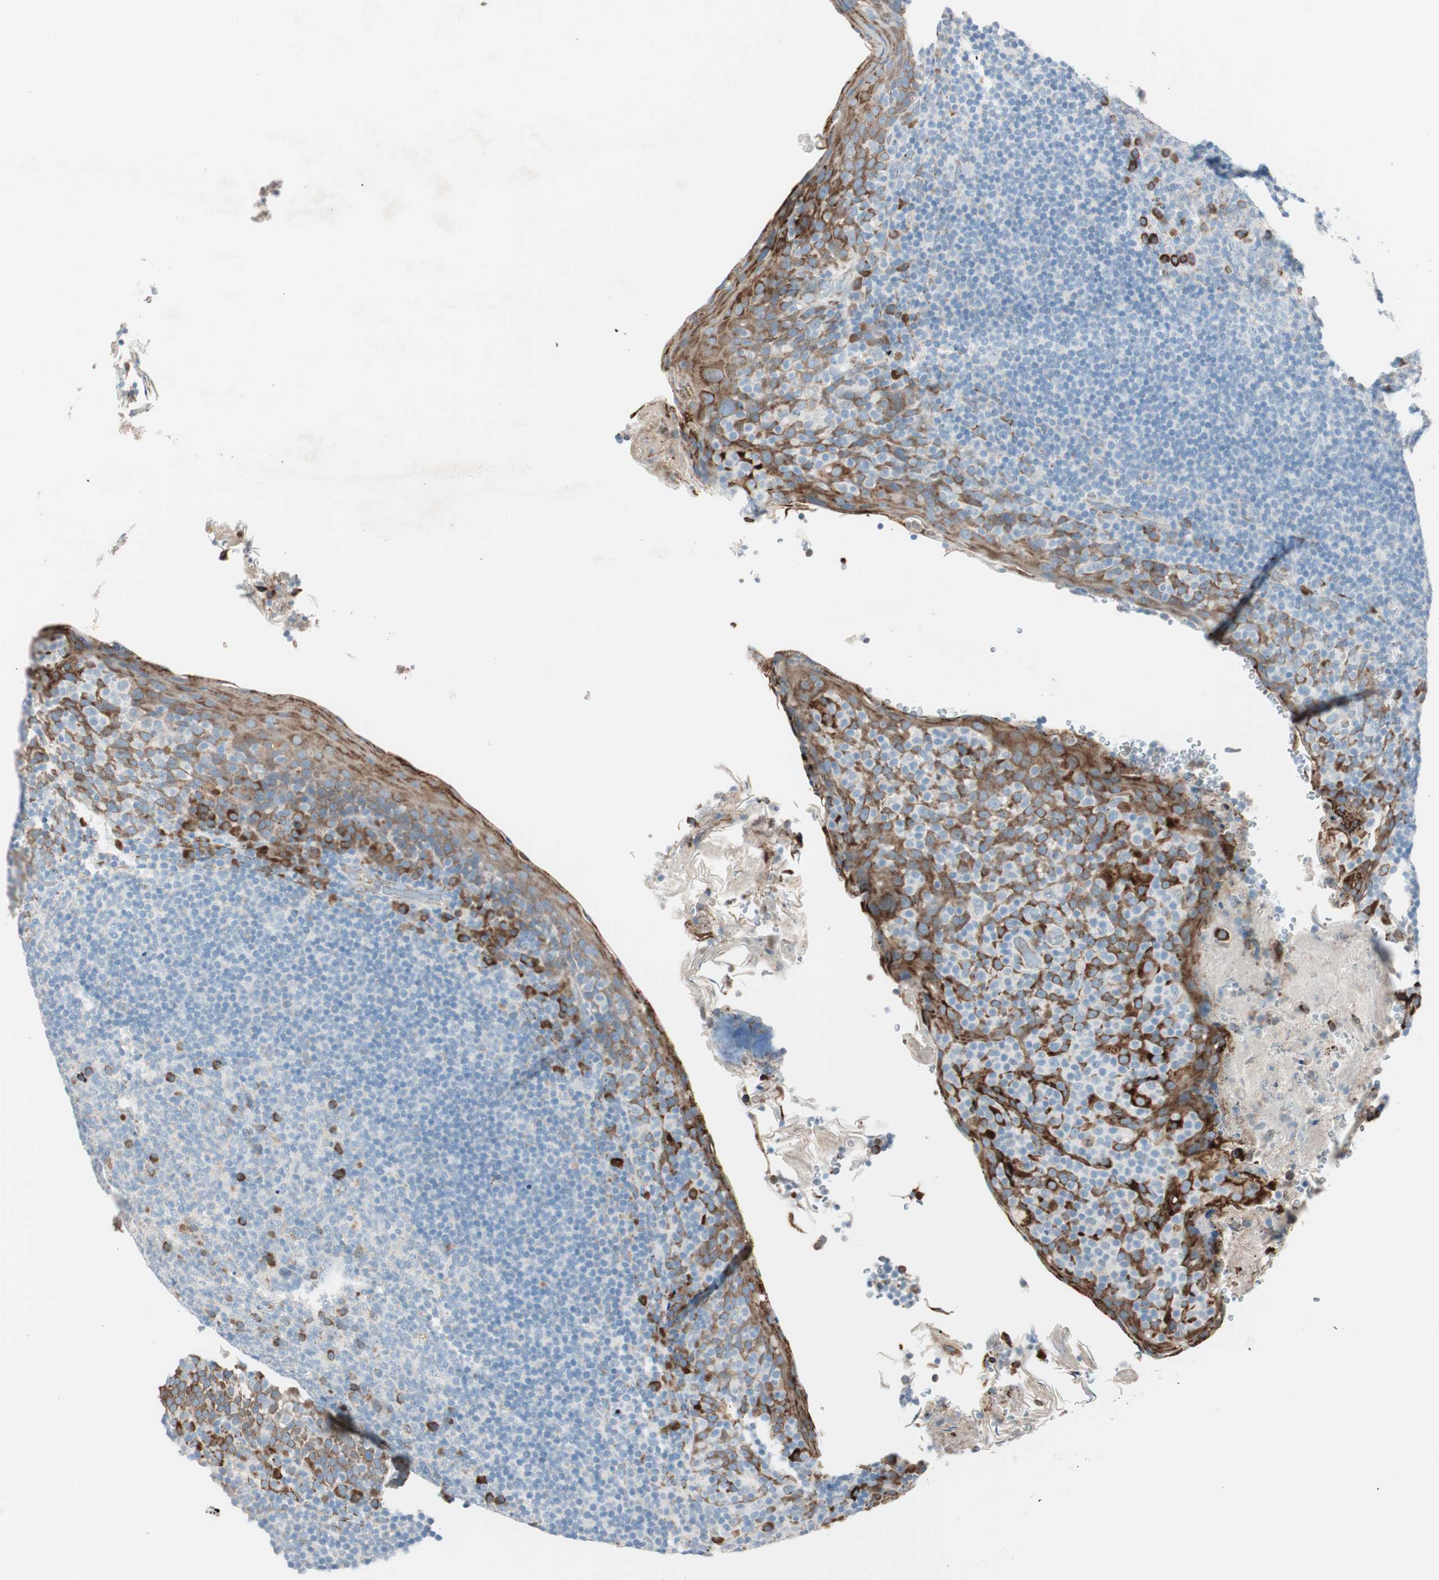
{"staining": {"intensity": "negative", "quantity": "none", "location": "none"}, "tissue": "tonsil", "cell_type": "Germinal center cells", "image_type": "normal", "snomed": [{"axis": "morphology", "description": "Normal tissue, NOS"}, {"axis": "topography", "description": "Tonsil"}], "caption": "The image exhibits no significant expression in germinal center cells of tonsil.", "gene": "P4HTM", "patient": {"sex": "male", "age": 17}}